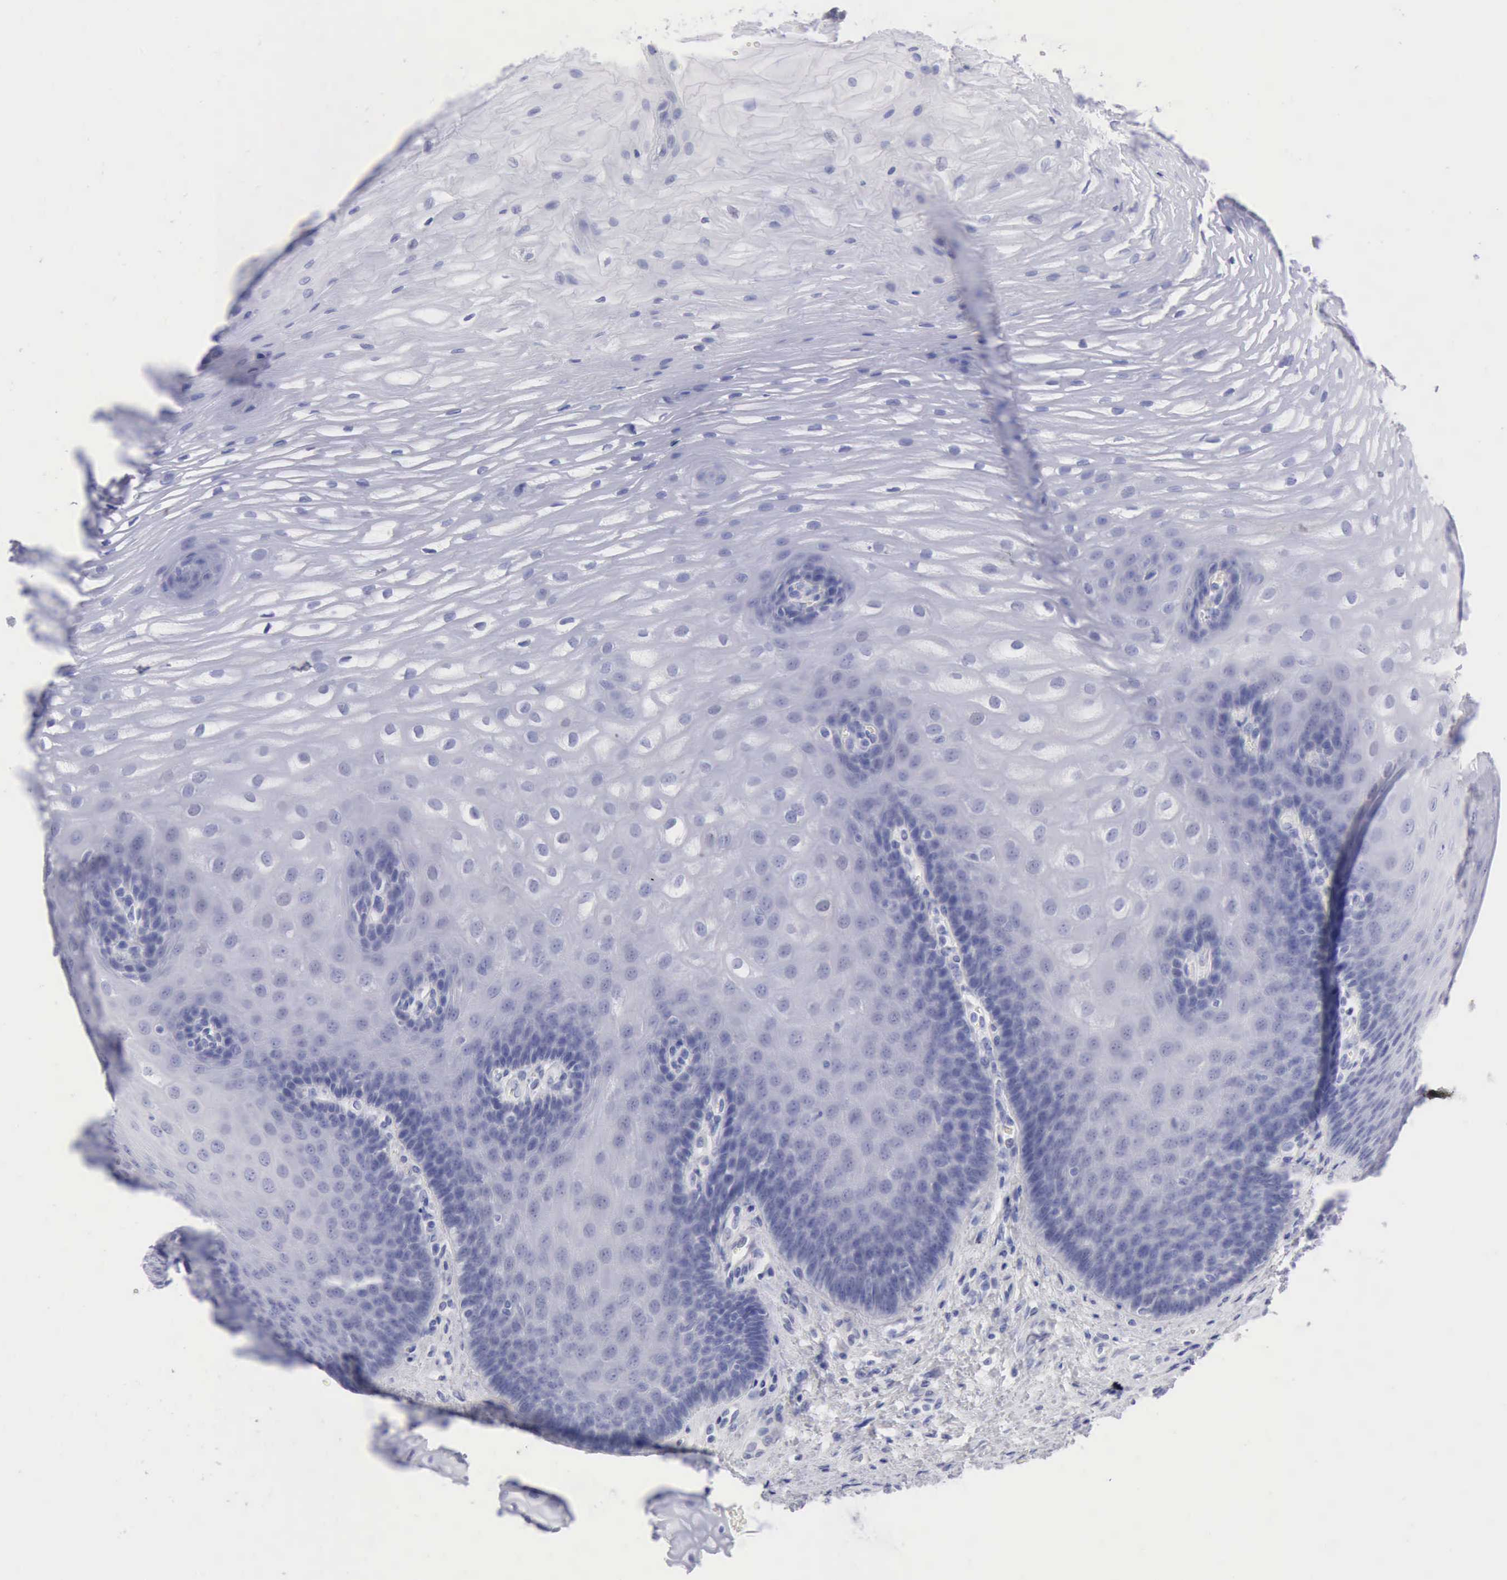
{"staining": {"intensity": "negative", "quantity": "none", "location": "none"}, "tissue": "esophagus", "cell_type": "Squamous epithelial cells", "image_type": "normal", "snomed": [{"axis": "morphology", "description": "Normal tissue, NOS"}, {"axis": "morphology", "description": "Adenocarcinoma, NOS"}, {"axis": "topography", "description": "Esophagus"}, {"axis": "topography", "description": "Stomach"}], "caption": "IHC histopathology image of normal human esophagus stained for a protein (brown), which shows no positivity in squamous epithelial cells.", "gene": "ANGEL1", "patient": {"sex": "male", "age": 62}}